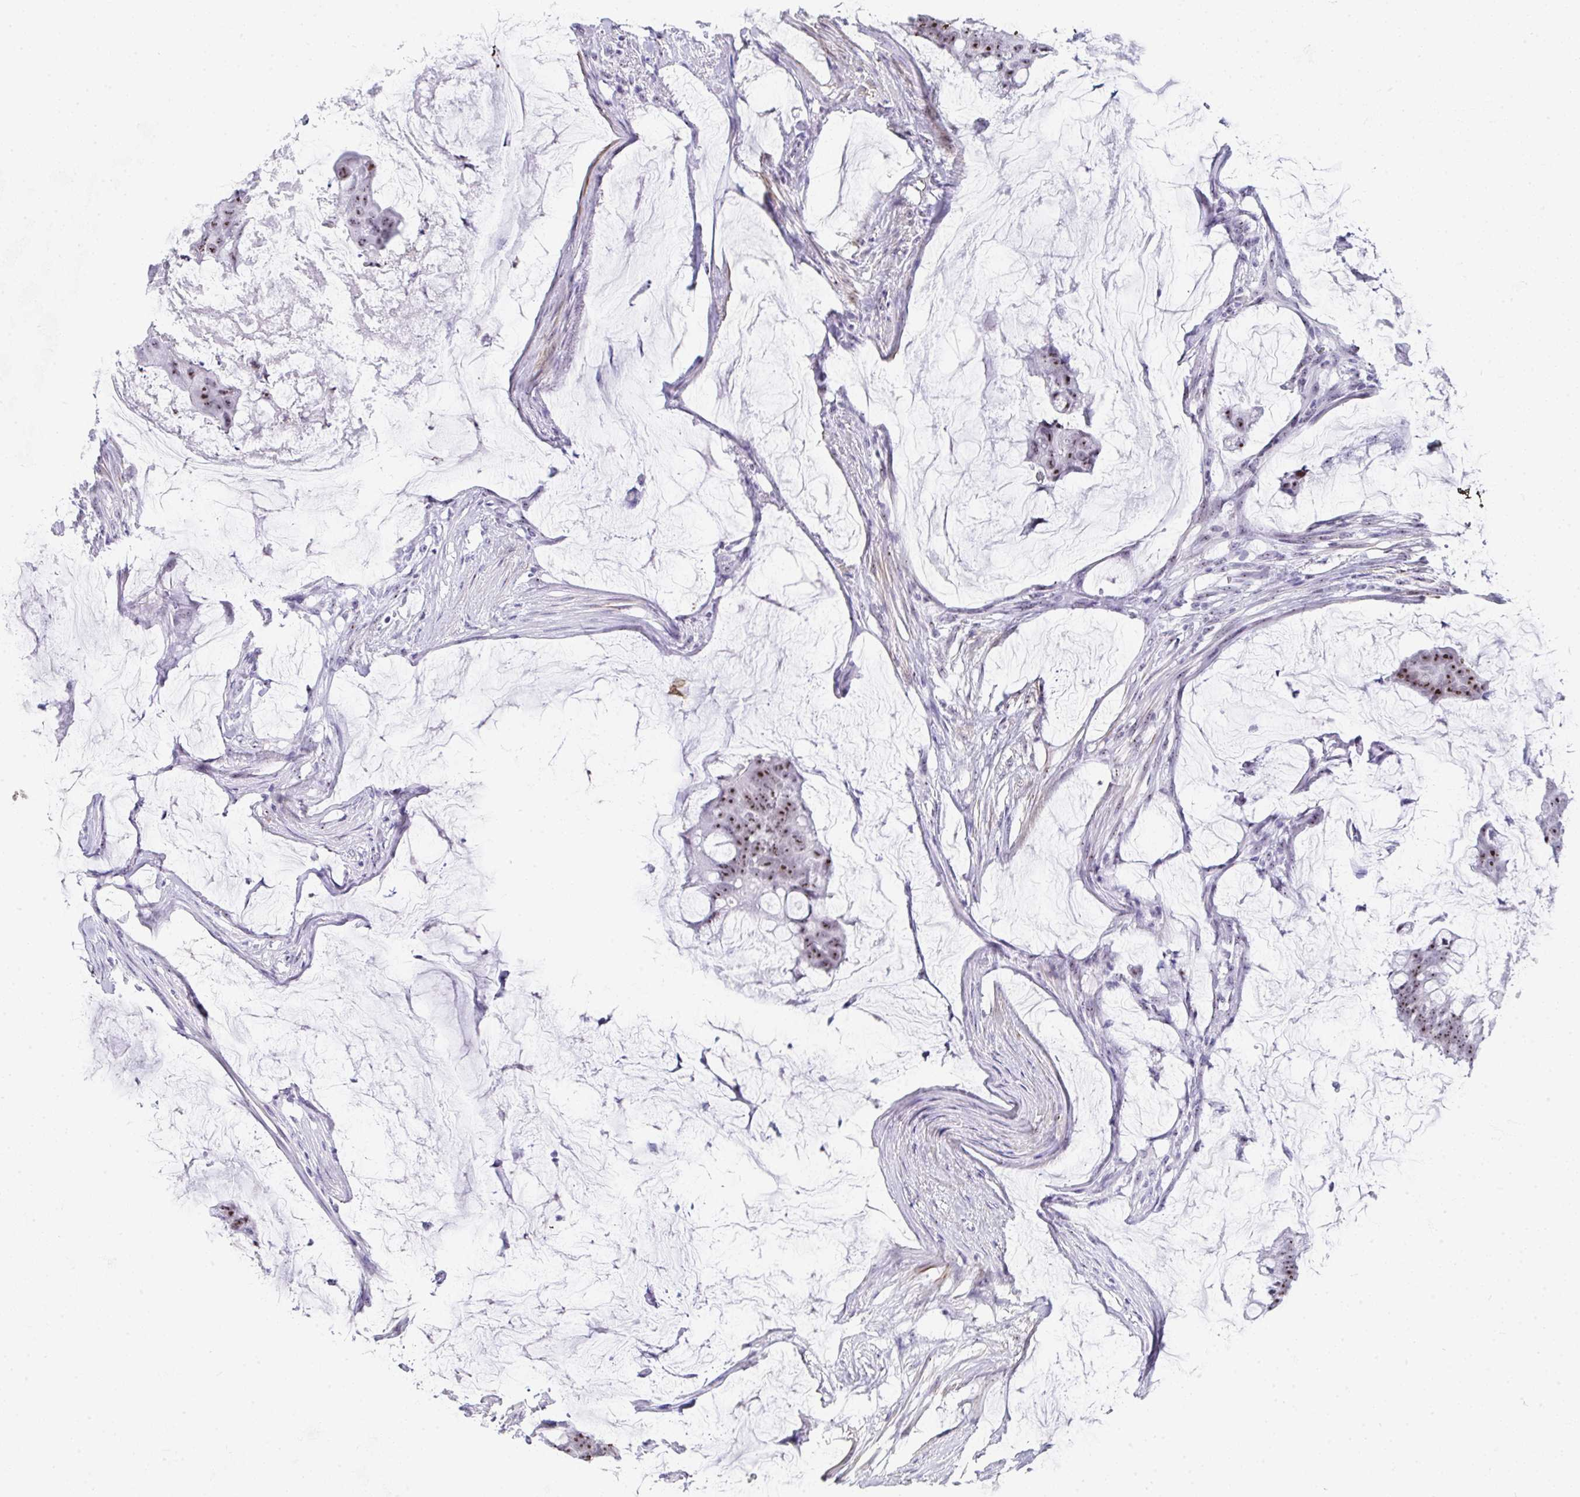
{"staining": {"intensity": "moderate", "quantity": ">75%", "location": "nuclear"}, "tissue": "colorectal cancer", "cell_type": "Tumor cells", "image_type": "cancer", "snomed": [{"axis": "morphology", "description": "Adenocarcinoma, NOS"}, {"axis": "topography", "description": "Colon"}], "caption": "Protein expression analysis of human adenocarcinoma (colorectal) reveals moderate nuclear staining in approximately >75% of tumor cells.", "gene": "NOP10", "patient": {"sex": "male", "age": 62}}